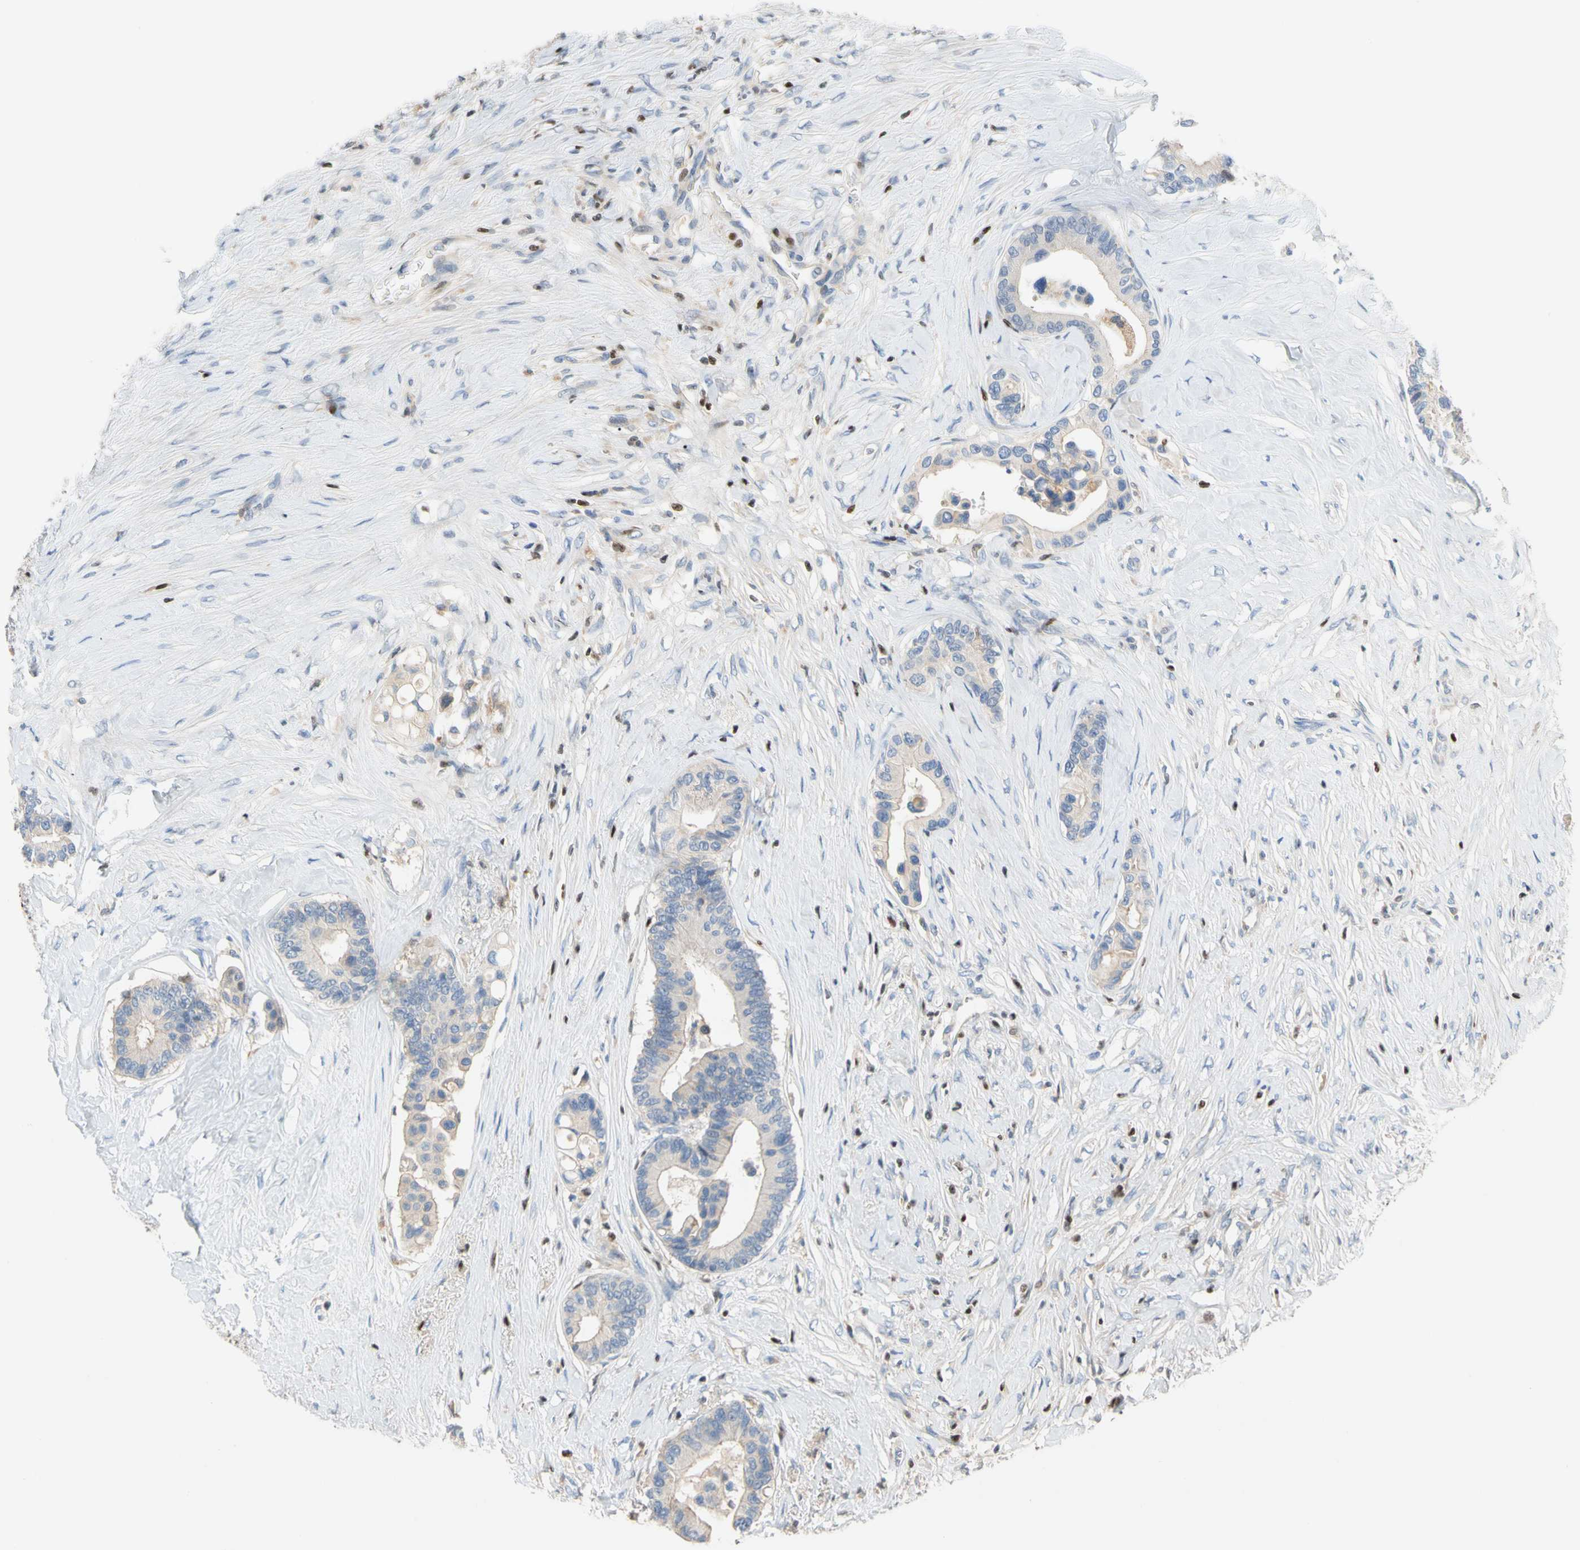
{"staining": {"intensity": "weak", "quantity": "<25%", "location": "cytoplasmic/membranous"}, "tissue": "colorectal cancer", "cell_type": "Tumor cells", "image_type": "cancer", "snomed": [{"axis": "morphology", "description": "Normal tissue, NOS"}, {"axis": "morphology", "description": "Adenocarcinoma, NOS"}, {"axis": "topography", "description": "Colon"}], "caption": "Adenocarcinoma (colorectal) stained for a protein using immunohistochemistry (IHC) displays no staining tumor cells.", "gene": "SP140", "patient": {"sex": "male", "age": 82}}